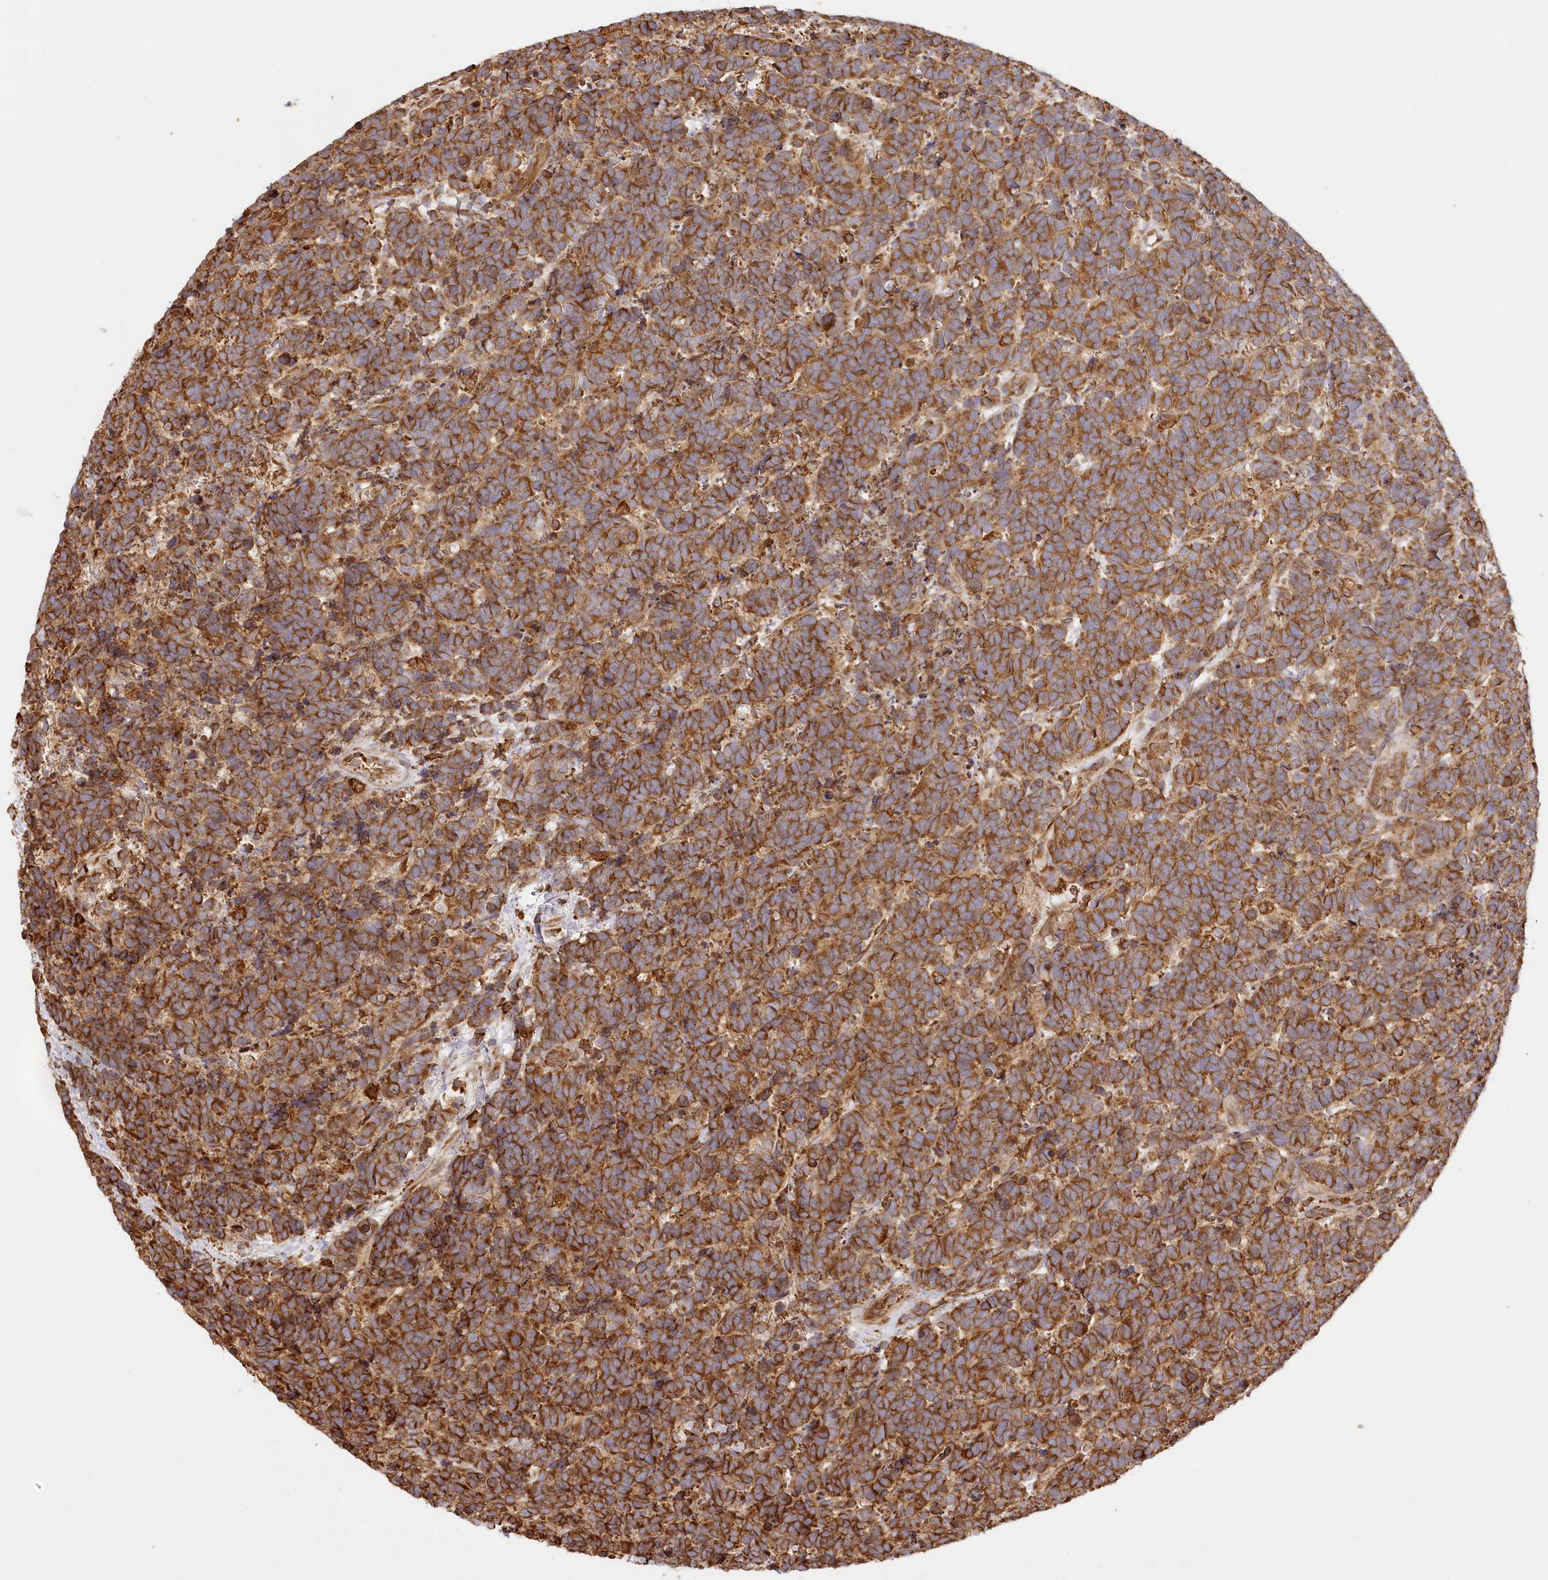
{"staining": {"intensity": "strong", "quantity": ">75%", "location": "cytoplasmic/membranous"}, "tissue": "carcinoid", "cell_type": "Tumor cells", "image_type": "cancer", "snomed": [{"axis": "morphology", "description": "Carcinoma, NOS"}, {"axis": "morphology", "description": "Carcinoid, malignant, NOS"}, {"axis": "topography", "description": "Urinary bladder"}], "caption": "The image displays immunohistochemical staining of carcinoma. There is strong cytoplasmic/membranous expression is appreciated in approximately >75% of tumor cells.", "gene": "ACAP2", "patient": {"sex": "male", "age": 57}}